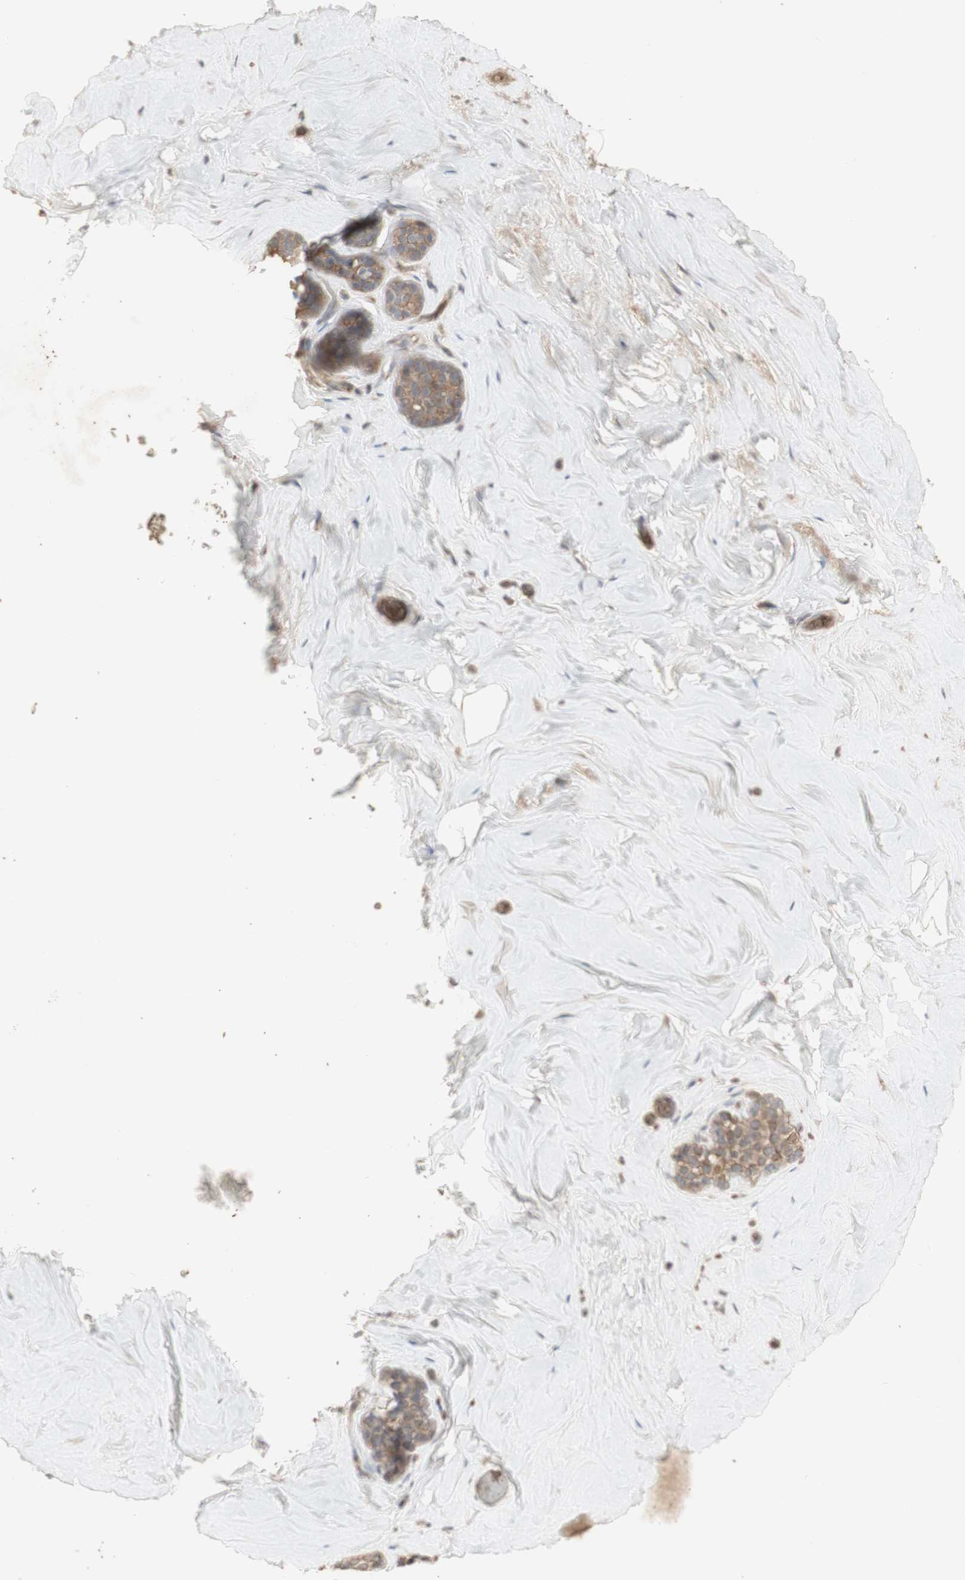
{"staining": {"intensity": "negative", "quantity": "none", "location": "none"}, "tissue": "breast", "cell_type": "Adipocytes", "image_type": "normal", "snomed": [{"axis": "morphology", "description": "Normal tissue, NOS"}, {"axis": "topography", "description": "Breast"}], "caption": "Breast stained for a protein using immunohistochemistry reveals no expression adipocytes.", "gene": "ALOX12", "patient": {"sex": "female", "age": 75}}